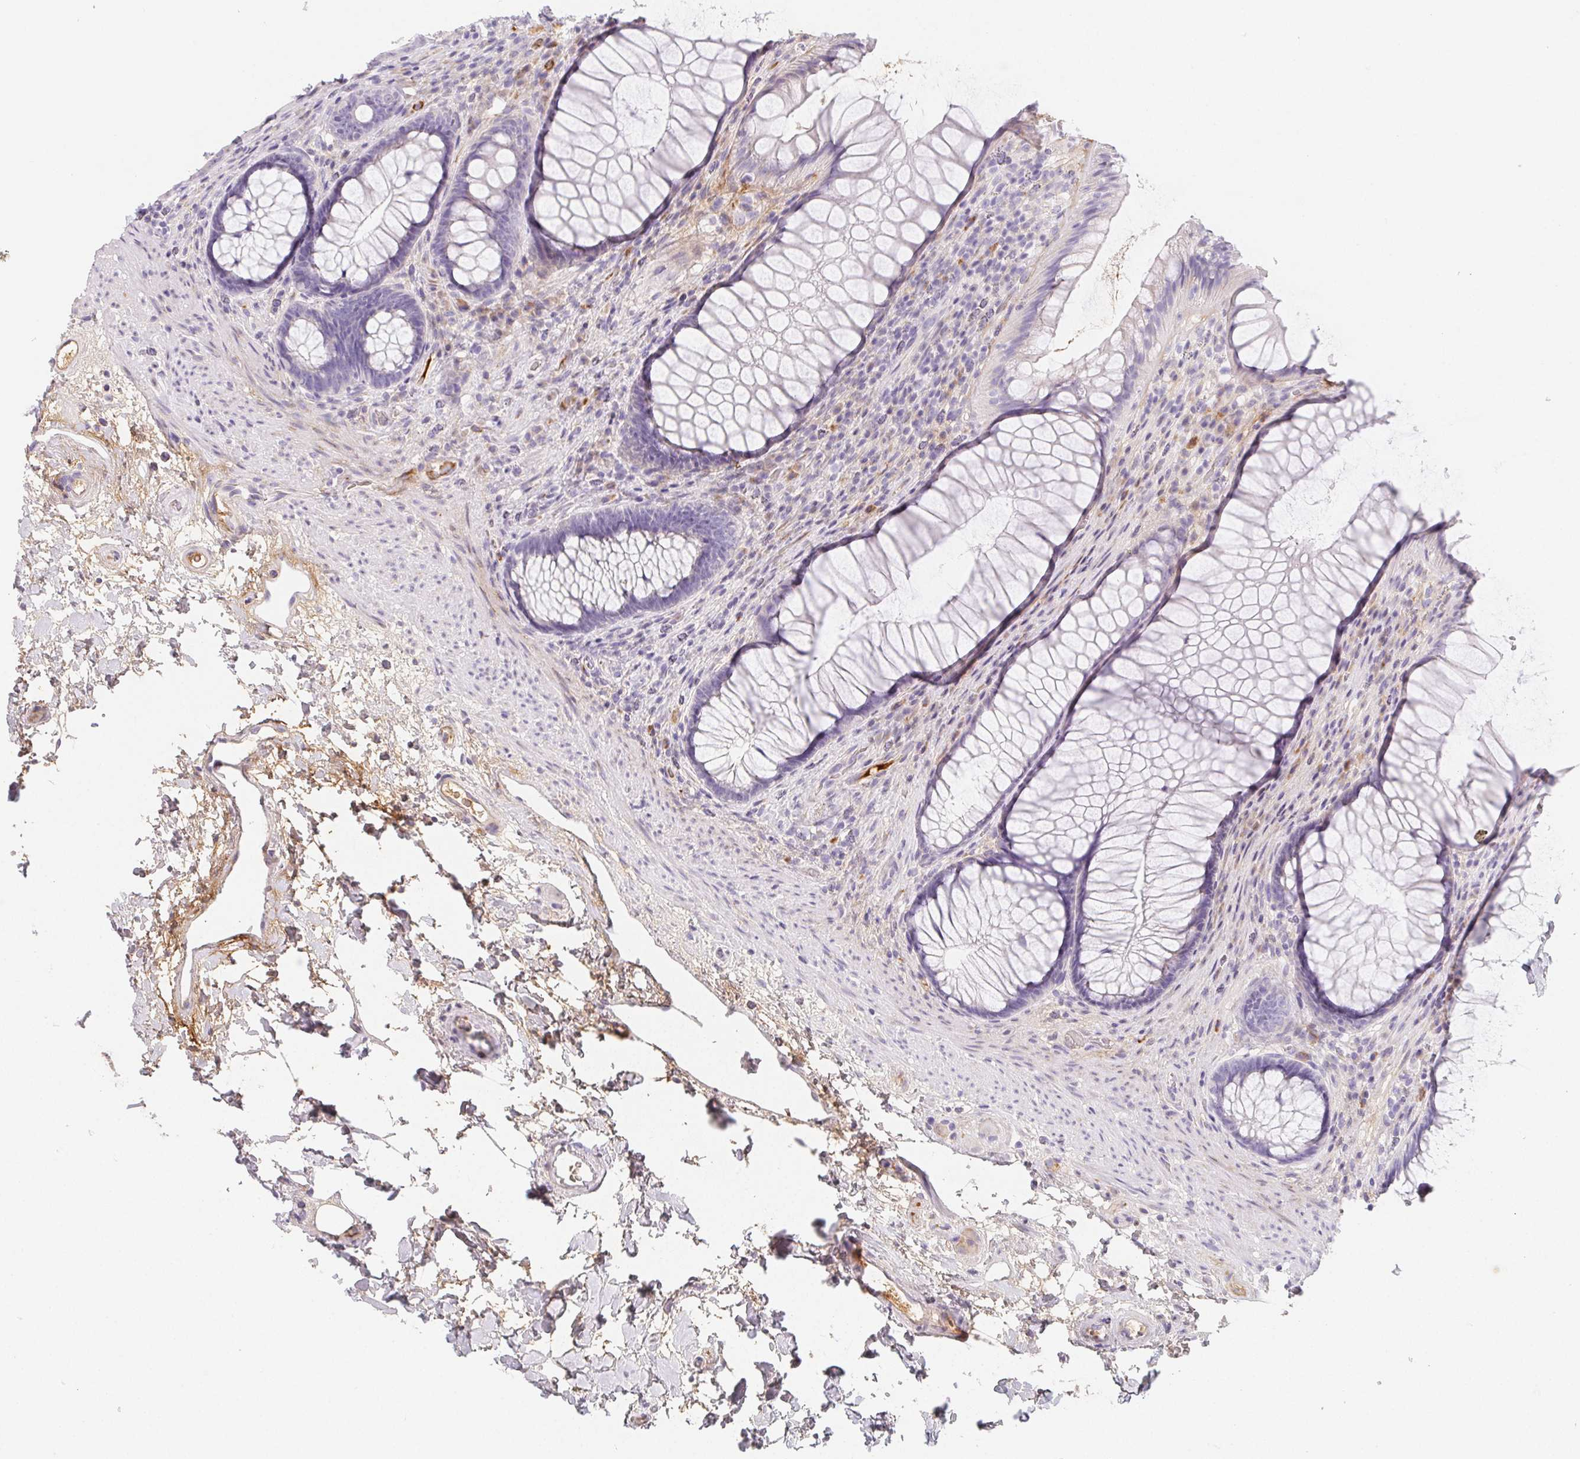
{"staining": {"intensity": "negative", "quantity": "none", "location": "none"}, "tissue": "rectum", "cell_type": "Glandular cells", "image_type": "normal", "snomed": [{"axis": "morphology", "description": "Normal tissue, NOS"}, {"axis": "topography", "description": "Smooth muscle"}, {"axis": "topography", "description": "Rectum"}], "caption": "Immunohistochemical staining of unremarkable rectum reveals no significant positivity in glandular cells.", "gene": "ITIH2", "patient": {"sex": "male", "age": 53}}